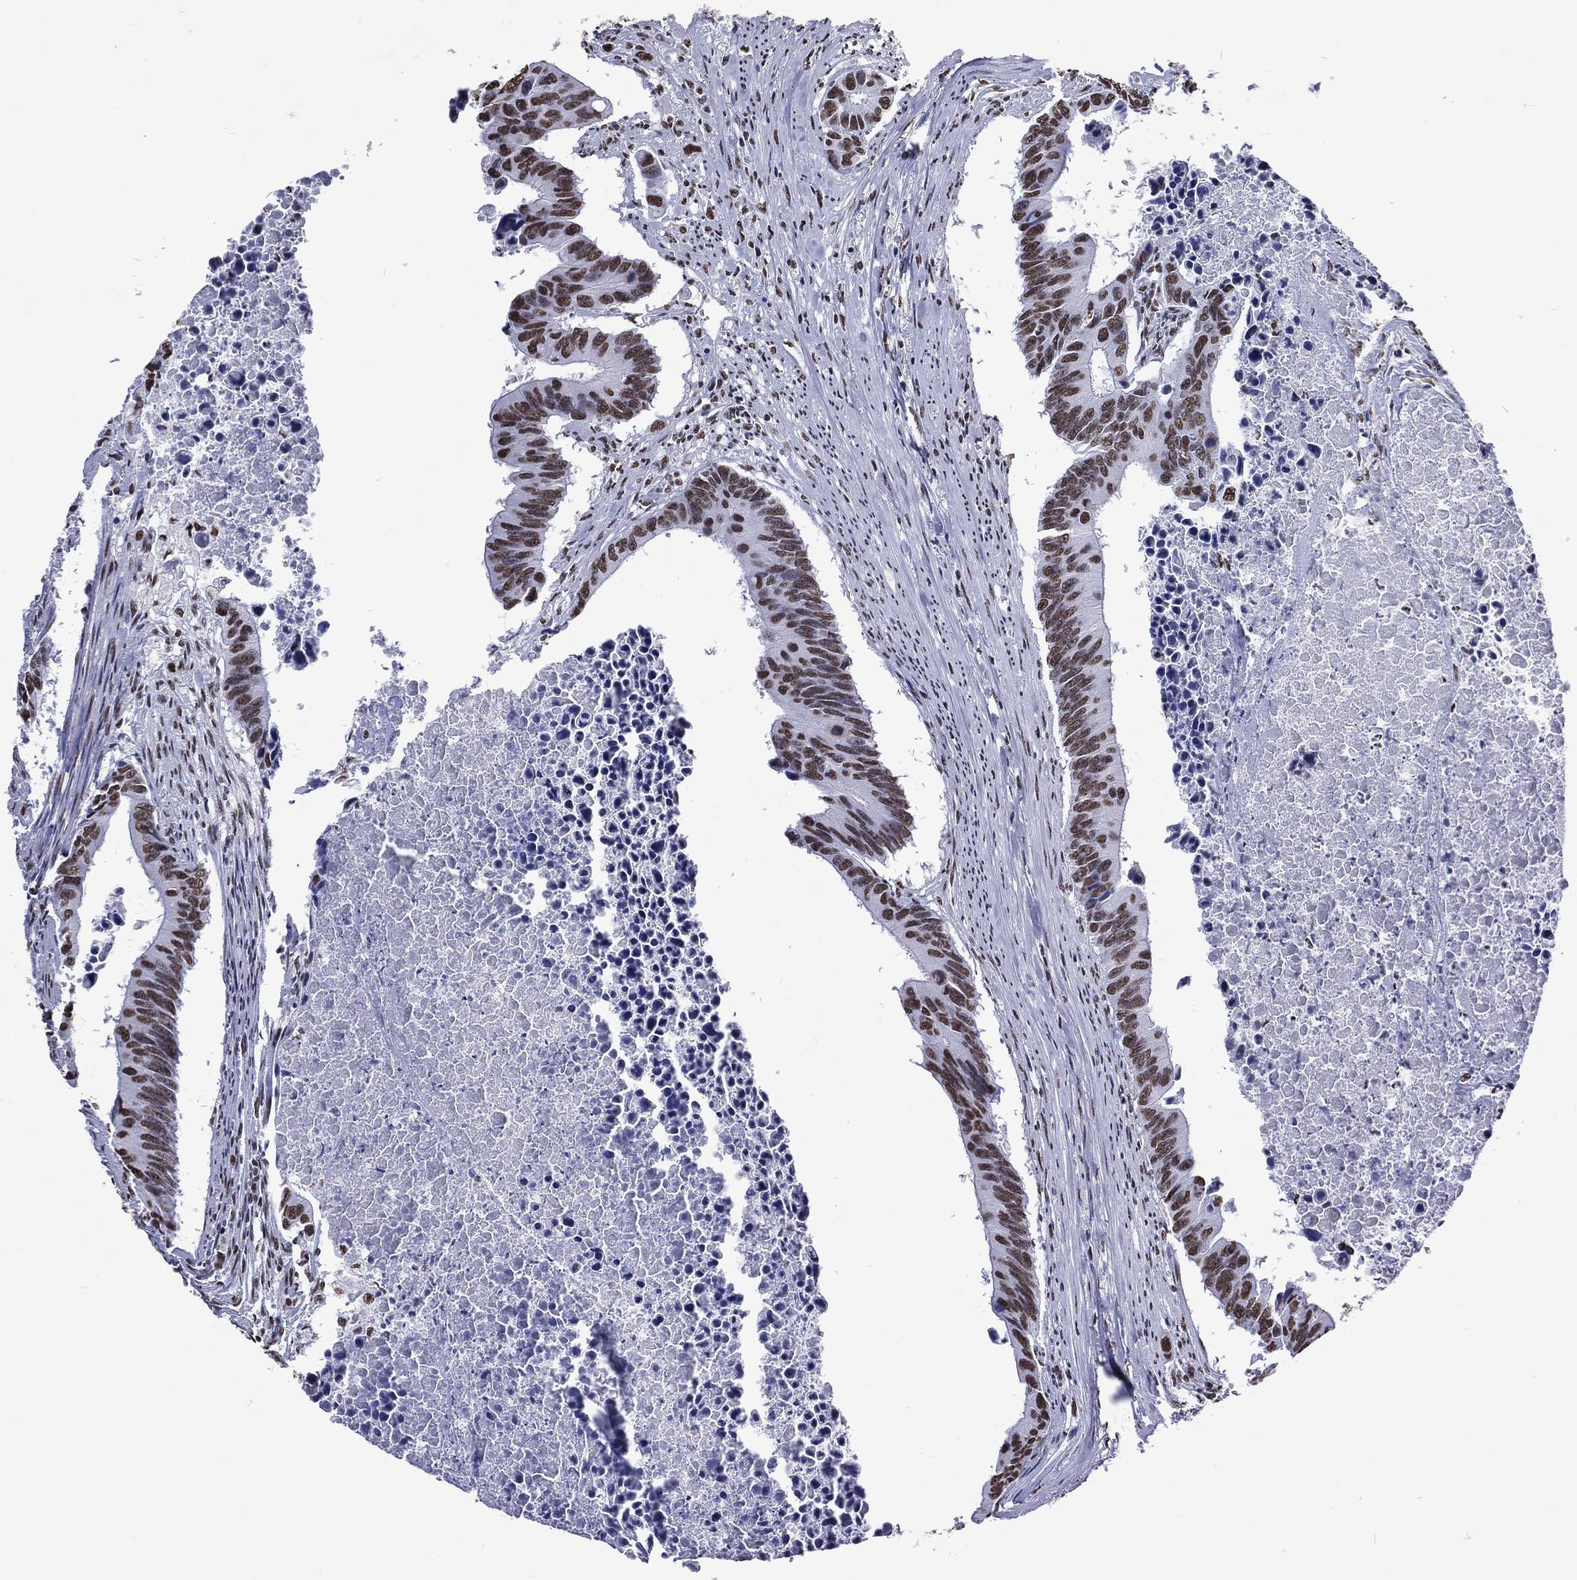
{"staining": {"intensity": "strong", "quantity": ">75%", "location": "nuclear"}, "tissue": "colorectal cancer", "cell_type": "Tumor cells", "image_type": "cancer", "snomed": [{"axis": "morphology", "description": "Adenocarcinoma, NOS"}, {"axis": "topography", "description": "Colon"}], "caption": "Protein positivity by IHC demonstrates strong nuclear expression in approximately >75% of tumor cells in colorectal cancer.", "gene": "RETREG2", "patient": {"sex": "female", "age": 87}}